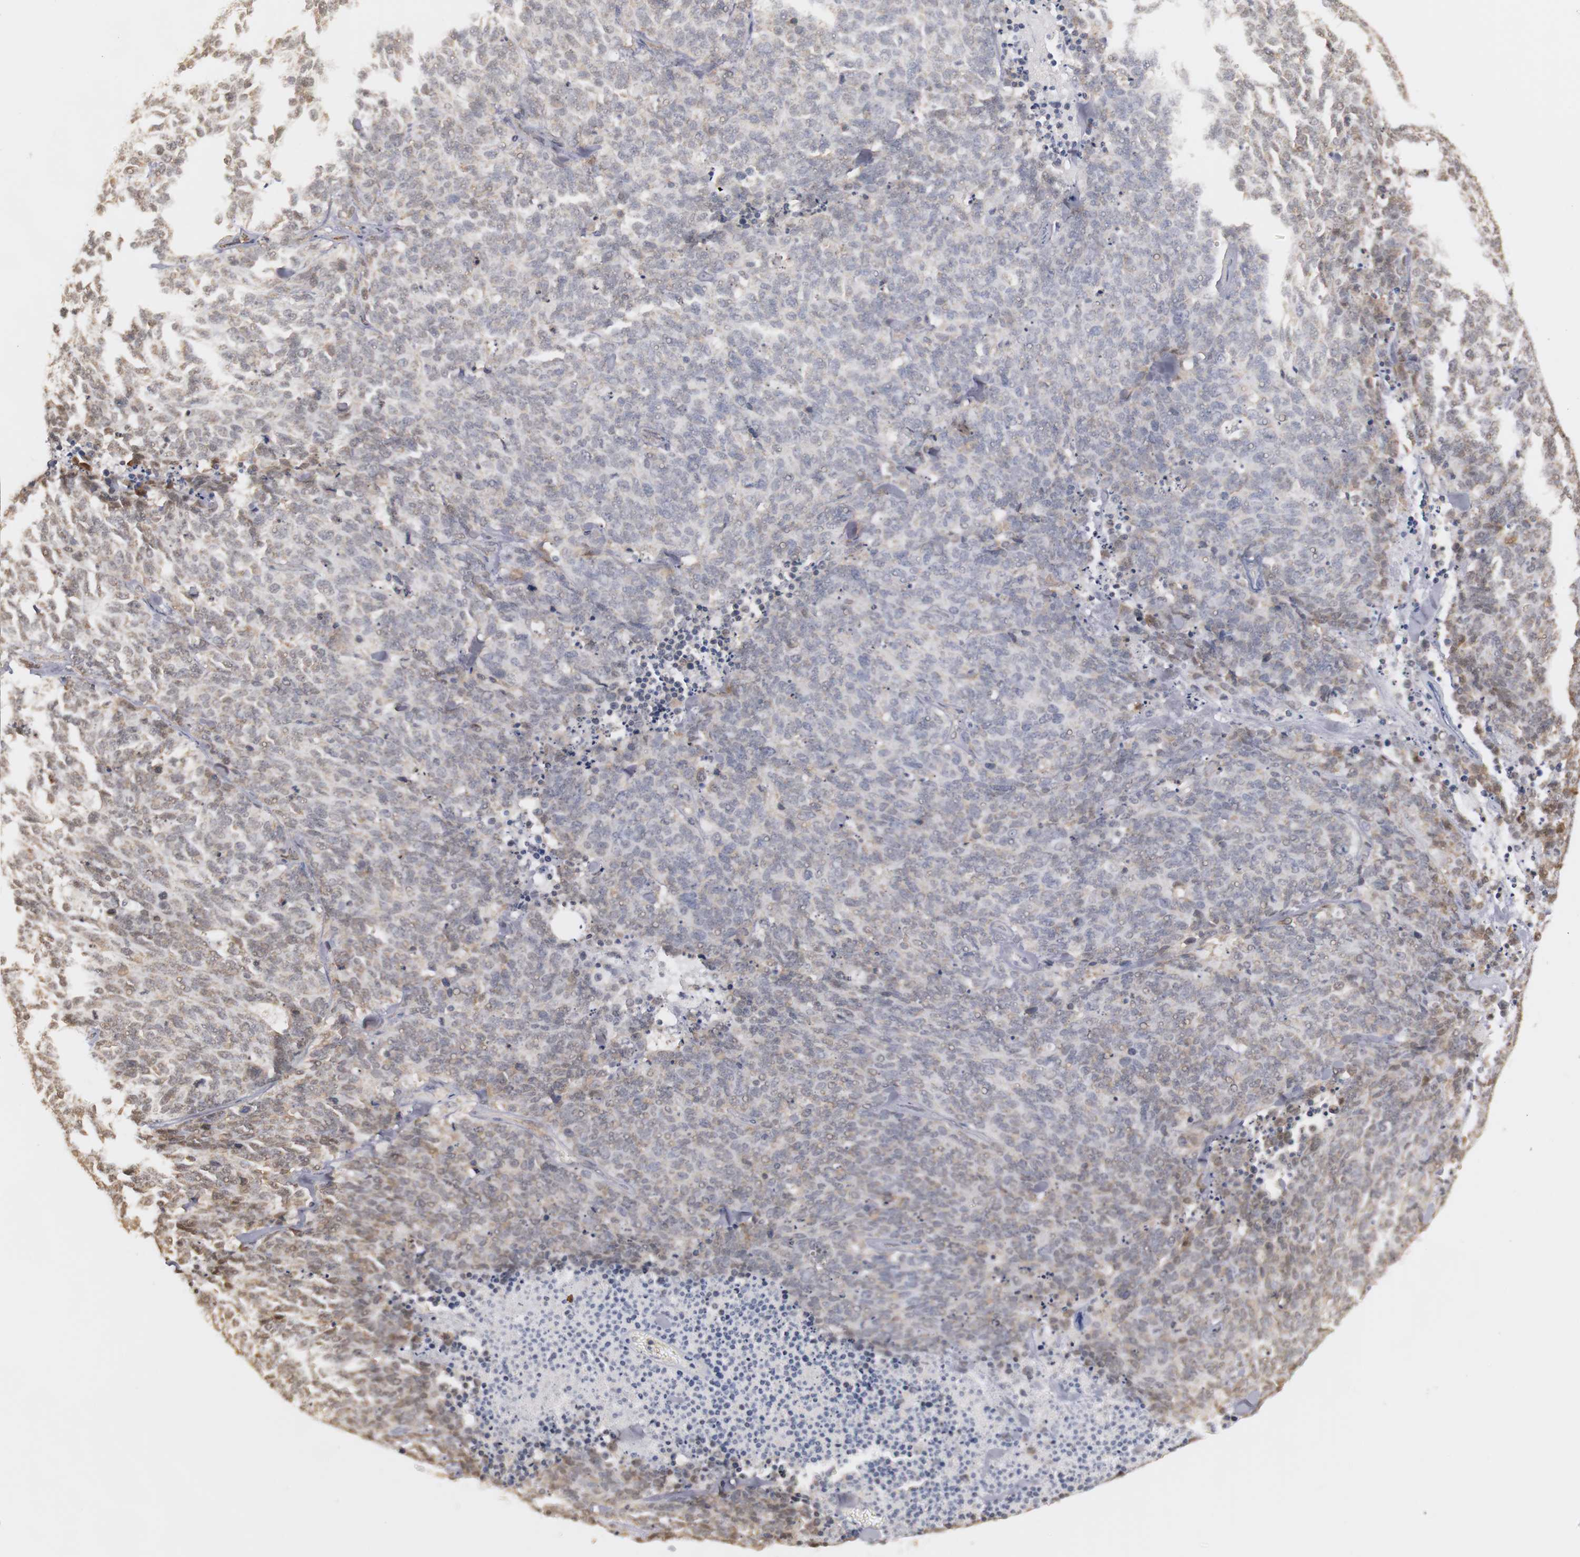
{"staining": {"intensity": "weak", "quantity": "<25%", "location": "cytoplasmic/membranous"}, "tissue": "lung cancer", "cell_type": "Tumor cells", "image_type": "cancer", "snomed": [{"axis": "morphology", "description": "Neoplasm, malignant, NOS"}, {"axis": "topography", "description": "Lung"}], "caption": "A high-resolution image shows immunohistochemistry (IHC) staining of lung cancer (neoplasm (malignant)), which reveals no significant staining in tumor cells.", "gene": "PLEKHA1", "patient": {"sex": "female", "age": 58}}